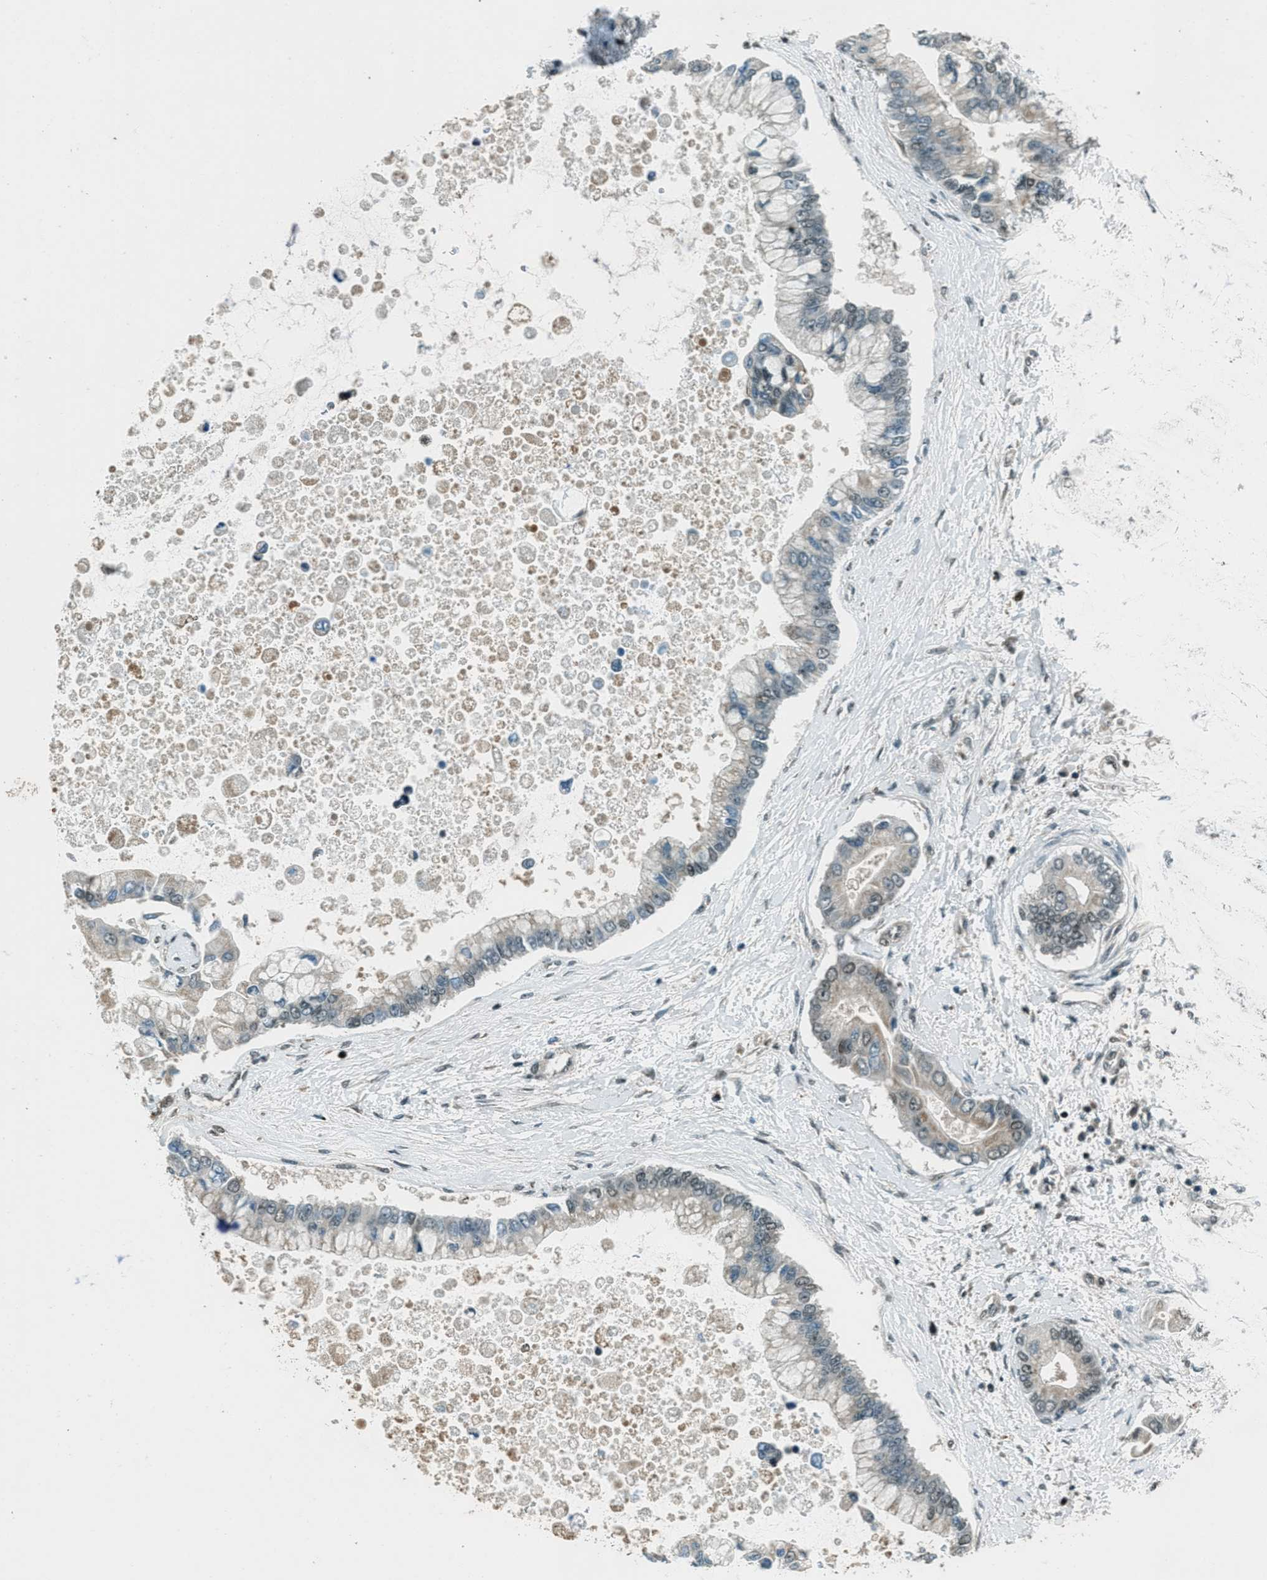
{"staining": {"intensity": "weak", "quantity": "<25%", "location": "cytoplasmic/membranous"}, "tissue": "liver cancer", "cell_type": "Tumor cells", "image_type": "cancer", "snomed": [{"axis": "morphology", "description": "Cholangiocarcinoma"}, {"axis": "topography", "description": "Liver"}], "caption": "An immunohistochemistry histopathology image of cholangiocarcinoma (liver) is shown. There is no staining in tumor cells of cholangiocarcinoma (liver). Nuclei are stained in blue.", "gene": "TARDBP", "patient": {"sex": "male", "age": 50}}